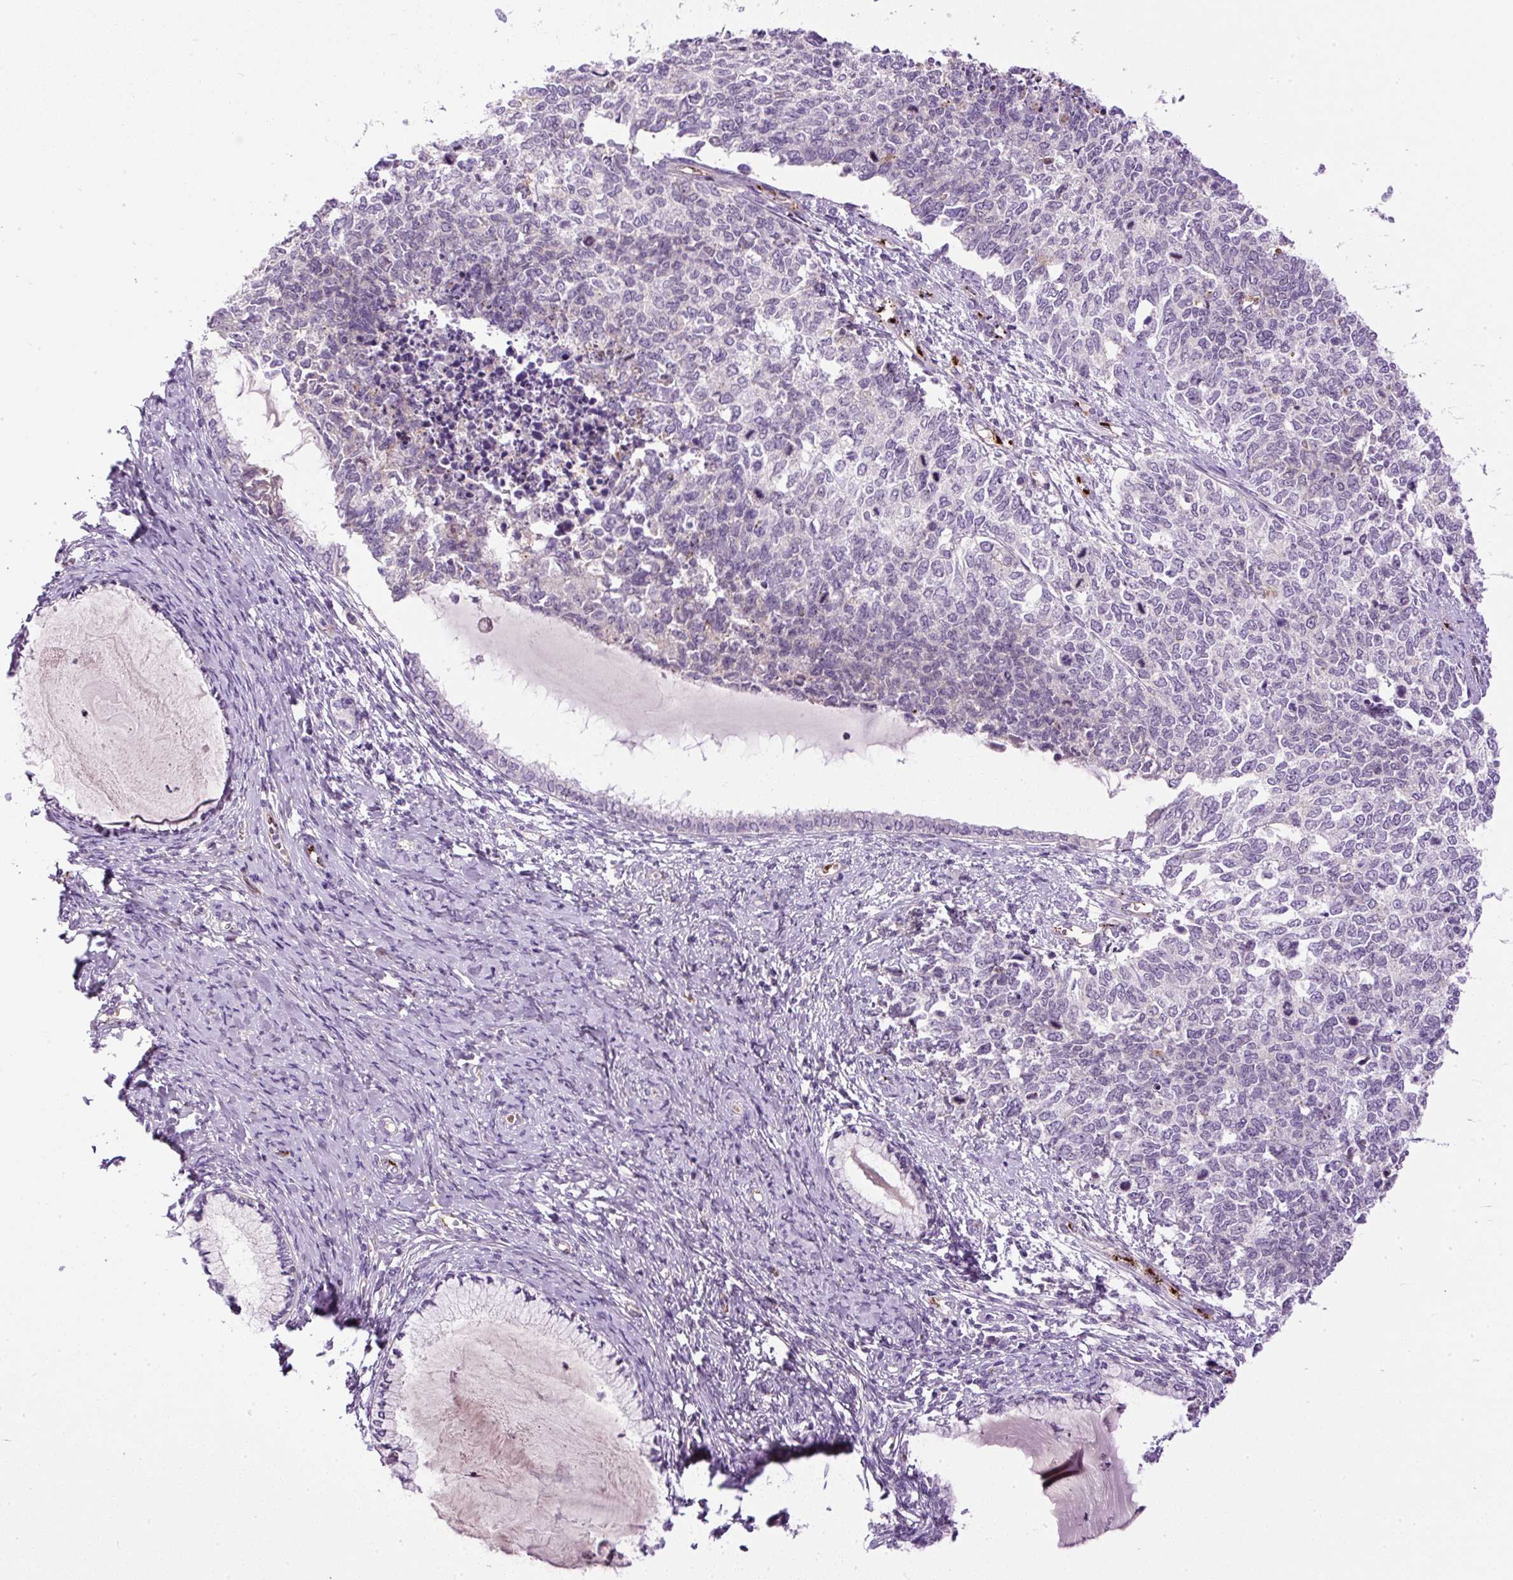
{"staining": {"intensity": "negative", "quantity": "none", "location": "none"}, "tissue": "cervical cancer", "cell_type": "Tumor cells", "image_type": "cancer", "snomed": [{"axis": "morphology", "description": "Squamous cell carcinoma, NOS"}, {"axis": "topography", "description": "Cervix"}], "caption": "DAB (3,3'-diaminobenzidine) immunohistochemical staining of human squamous cell carcinoma (cervical) displays no significant expression in tumor cells. (Immunohistochemistry (ihc), brightfield microscopy, high magnification).", "gene": "LEFTY2", "patient": {"sex": "female", "age": 63}}